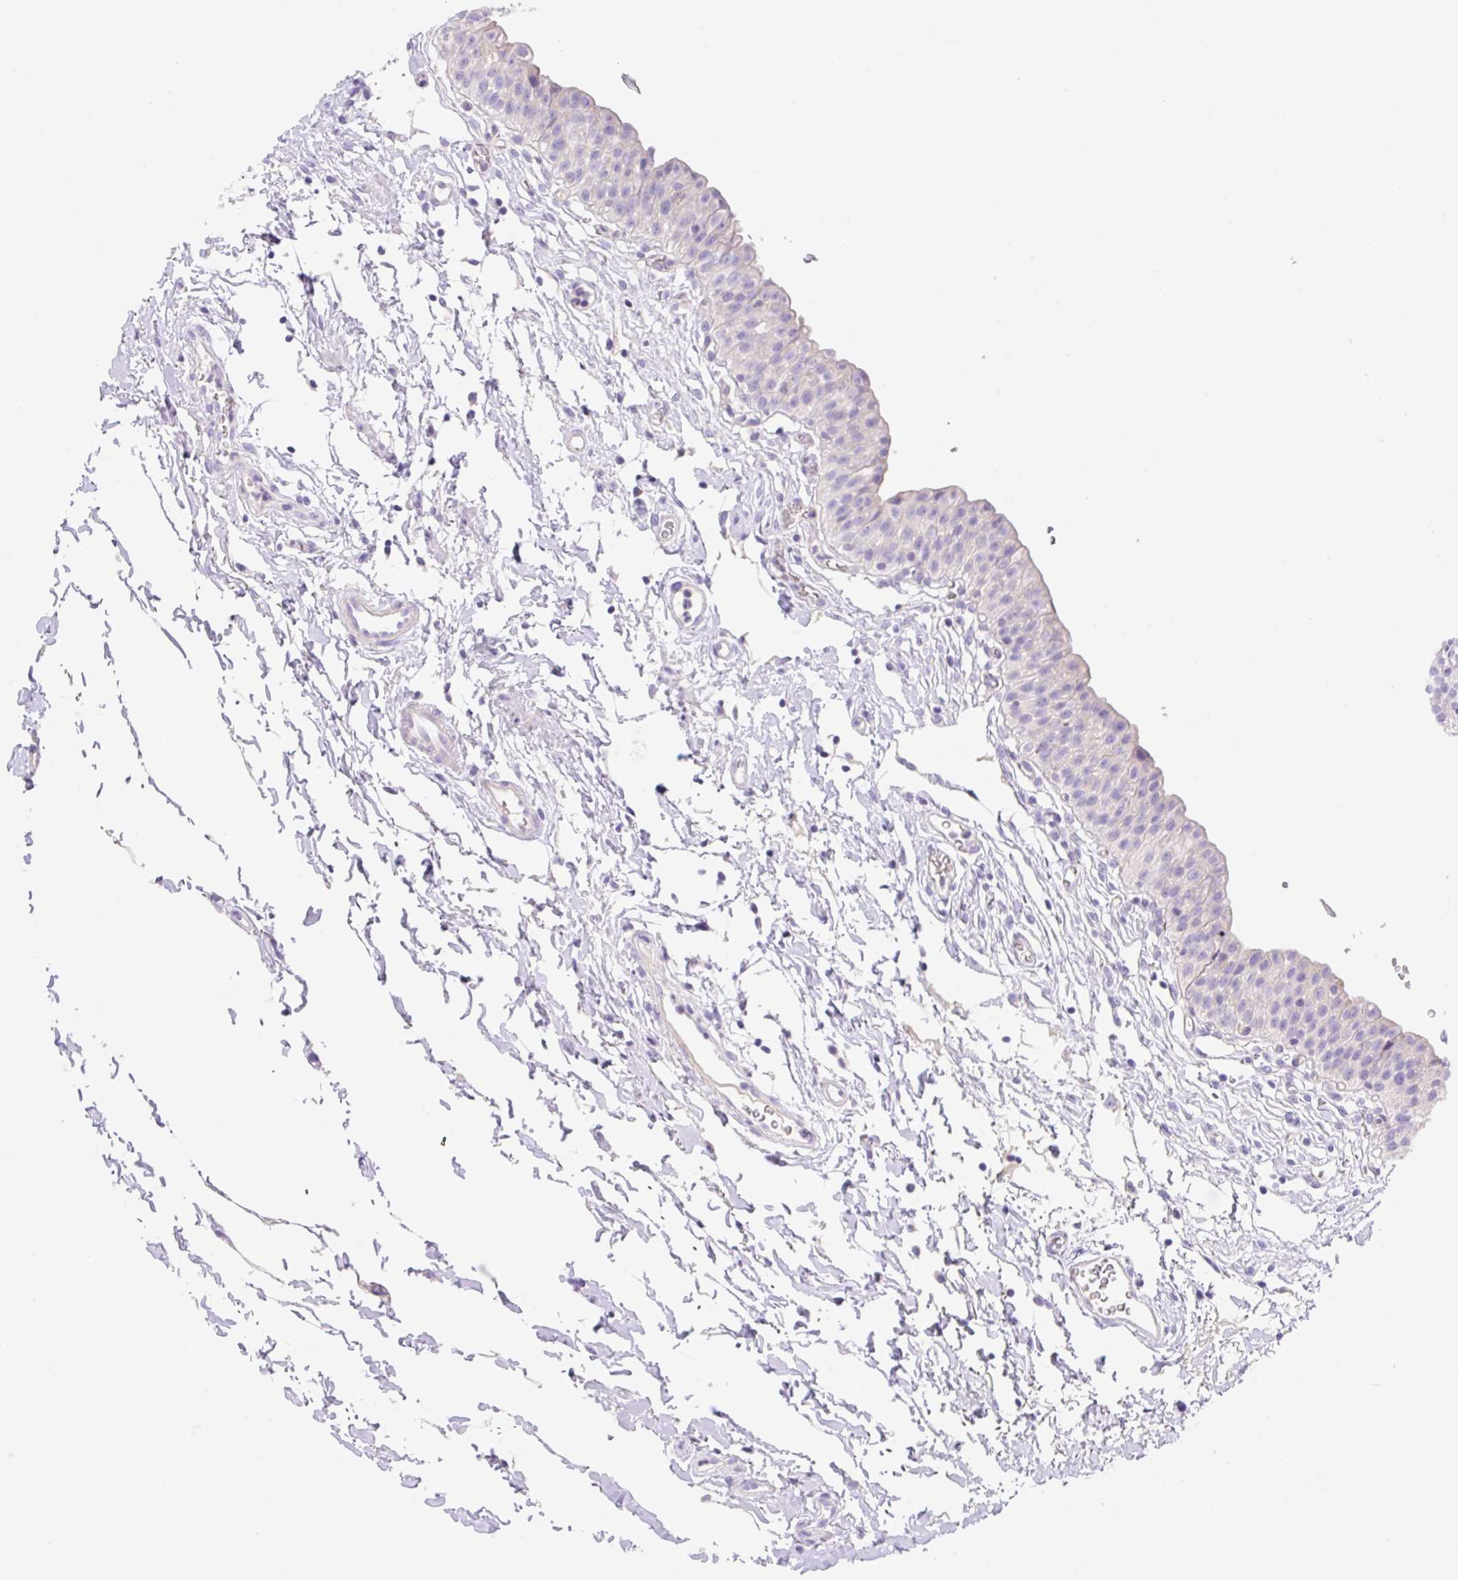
{"staining": {"intensity": "weak", "quantity": "<25%", "location": "cytoplasmic/membranous"}, "tissue": "urinary bladder", "cell_type": "Urothelial cells", "image_type": "normal", "snomed": [{"axis": "morphology", "description": "Normal tissue, NOS"}, {"axis": "topography", "description": "Urinary bladder"}, {"axis": "topography", "description": "Peripheral nerve tissue"}], "caption": "Urinary bladder stained for a protein using IHC demonstrates no staining urothelial cells.", "gene": "DENND5A", "patient": {"sex": "male", "age": 55}}